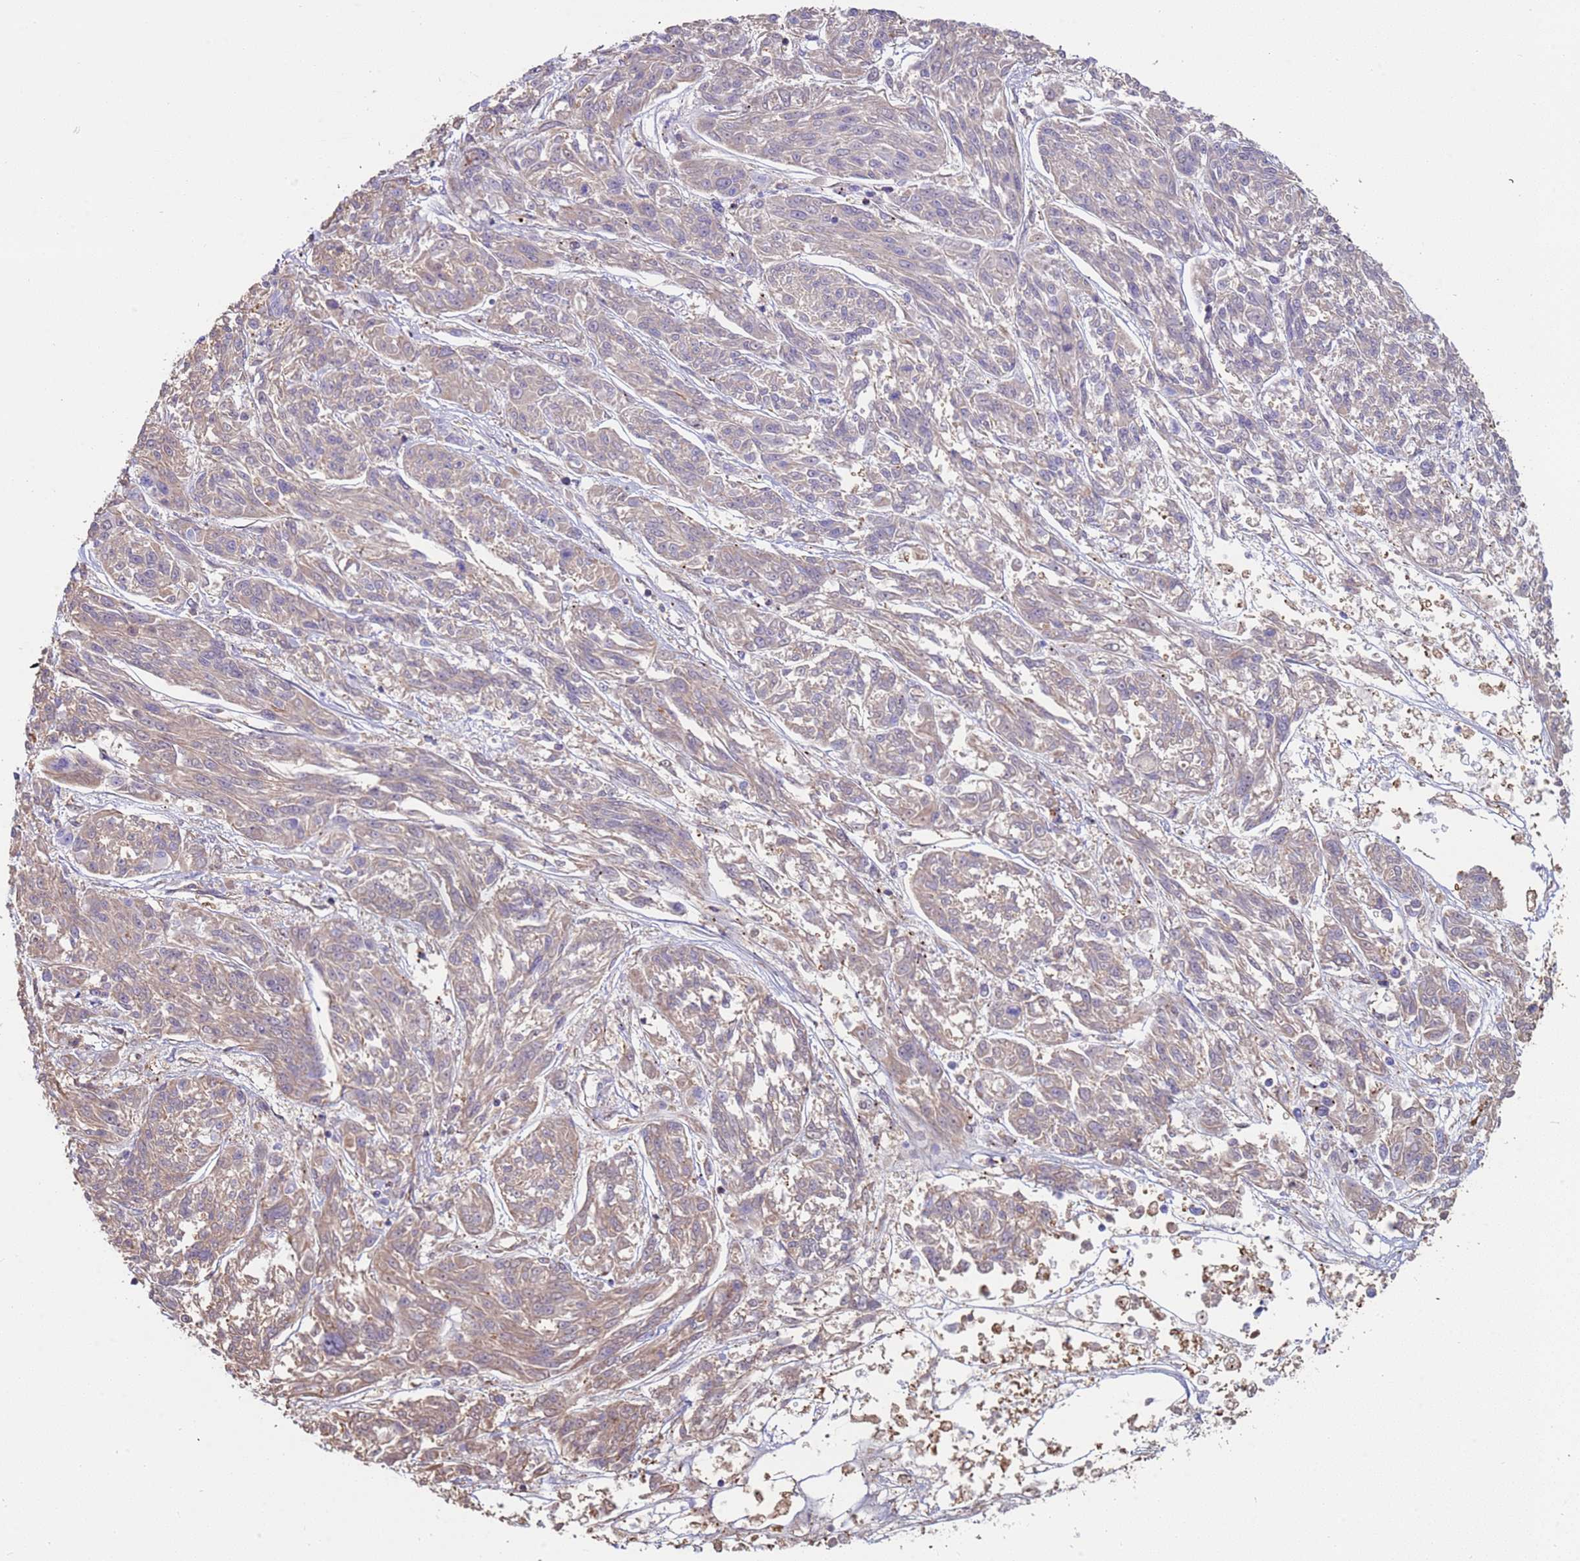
{"staining": {"intensity": "negative", "quantity": "none", "location": "none"}, "tissue": "melanoma", "cell_type": "Tumor cells", "image_type": "cancer", "snomed": [{"axis": "morphology", "description": "Malignant melanoma, NOS"}, {"axis": "topography", "description": "Skin"}], "caption": "IHC micrograph of human melanoma stained for a protein (brown), which reveals no expression in tumor cells.", "gene": "CYSLTR2", "patient": {"sex": "male", "age": 53}}